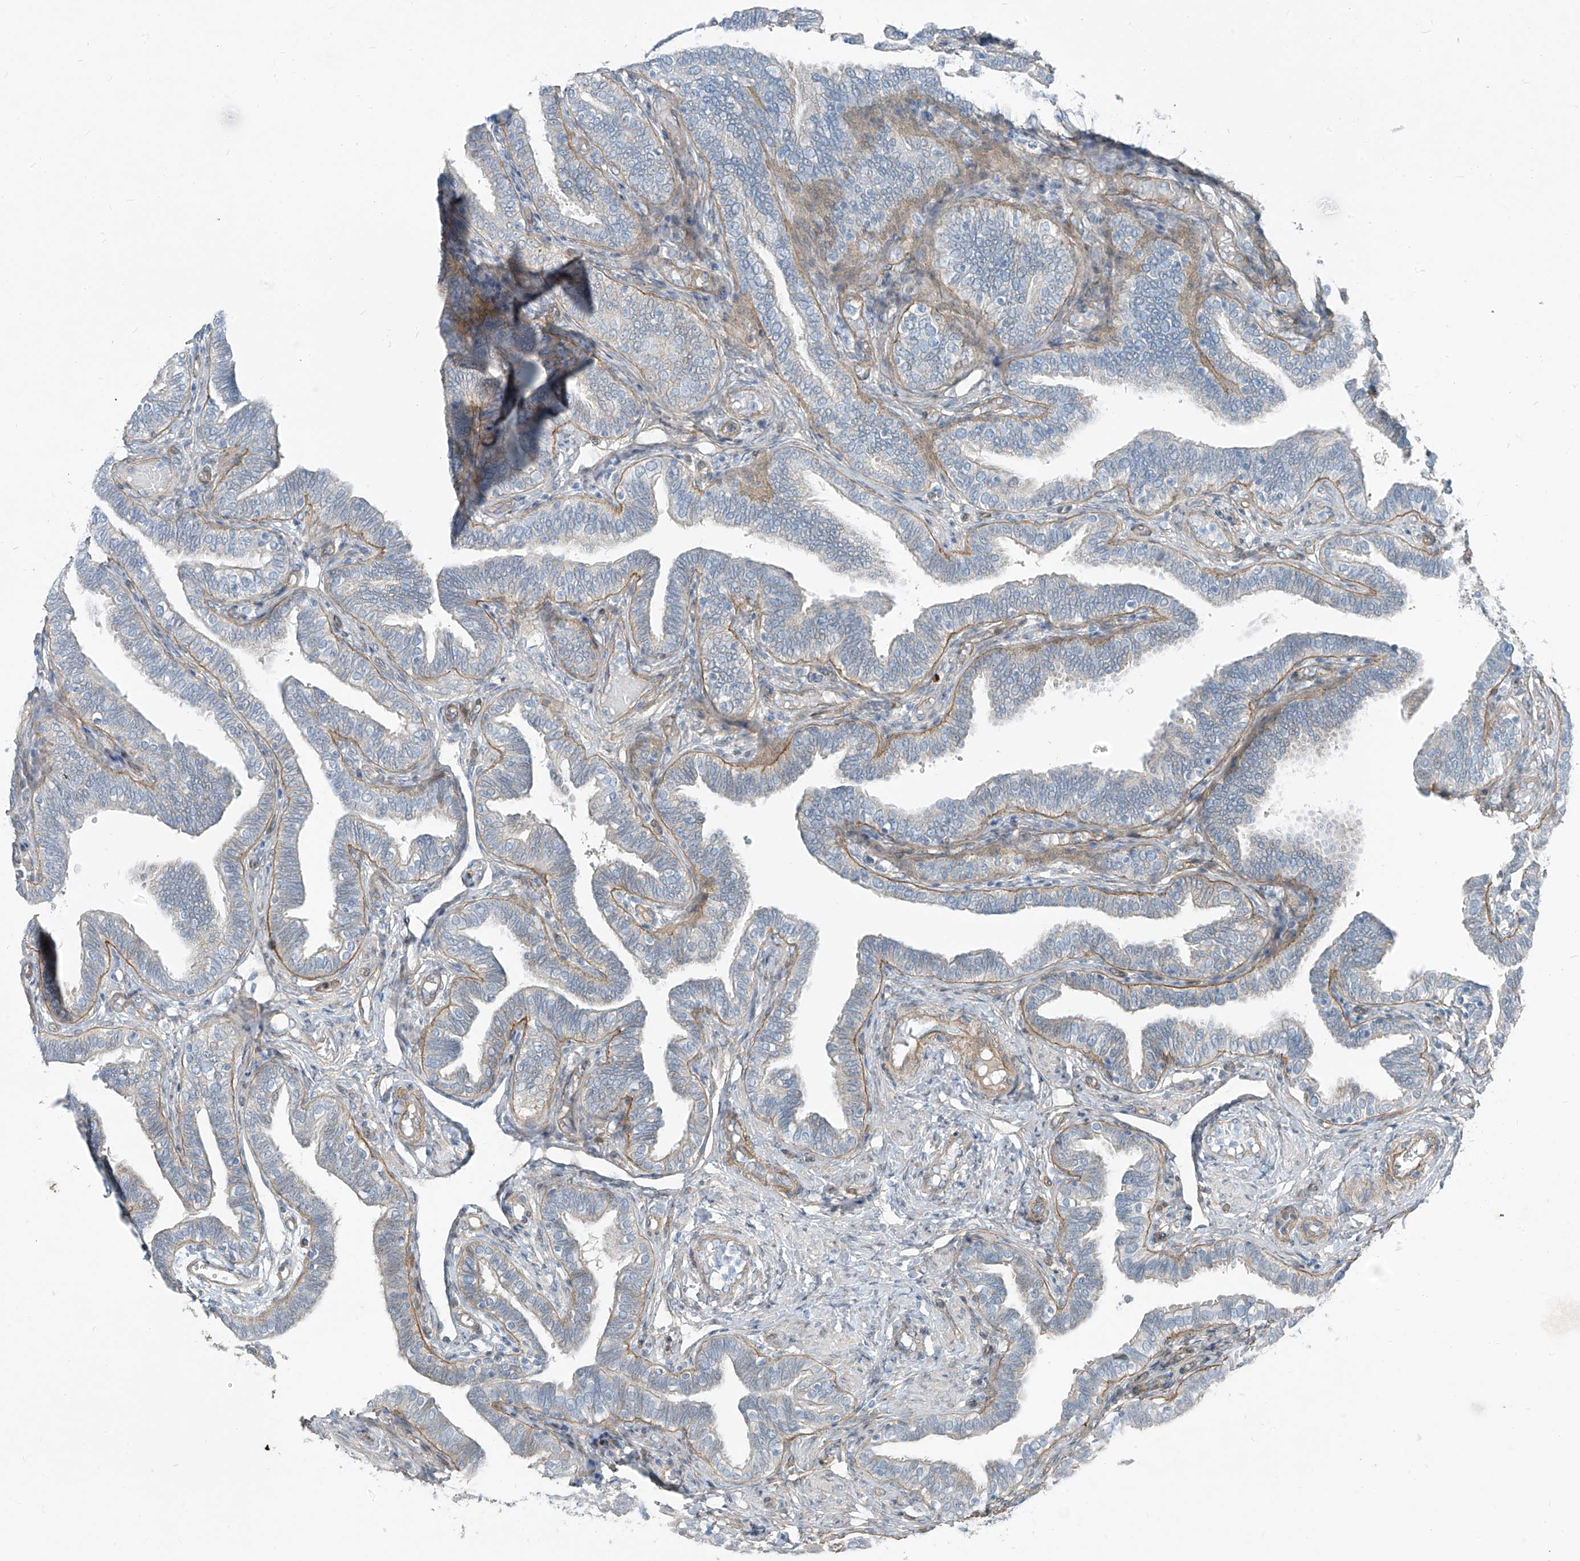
{"staining": {"intensity": "negative", "quantity": "none", "location": "none"}, "tissue": "fallopian tube", "cell_type": "Glandular cells", "image_type": "normal", "snomed": [{"axis": "morphology", "description": "Normal tissue, NOS"}, {"axis": "topography", "description": "Fallopian tube"}], "caption": "Immunohistochemistry image of unremarkable fallopian tube: fallopian tube stained with DAB (3,3'-diaminobenzidine) shows no significant protein staining in glandular cells.", "gene": "TNS2", "patient": {"sex": "female", "age": 39}}